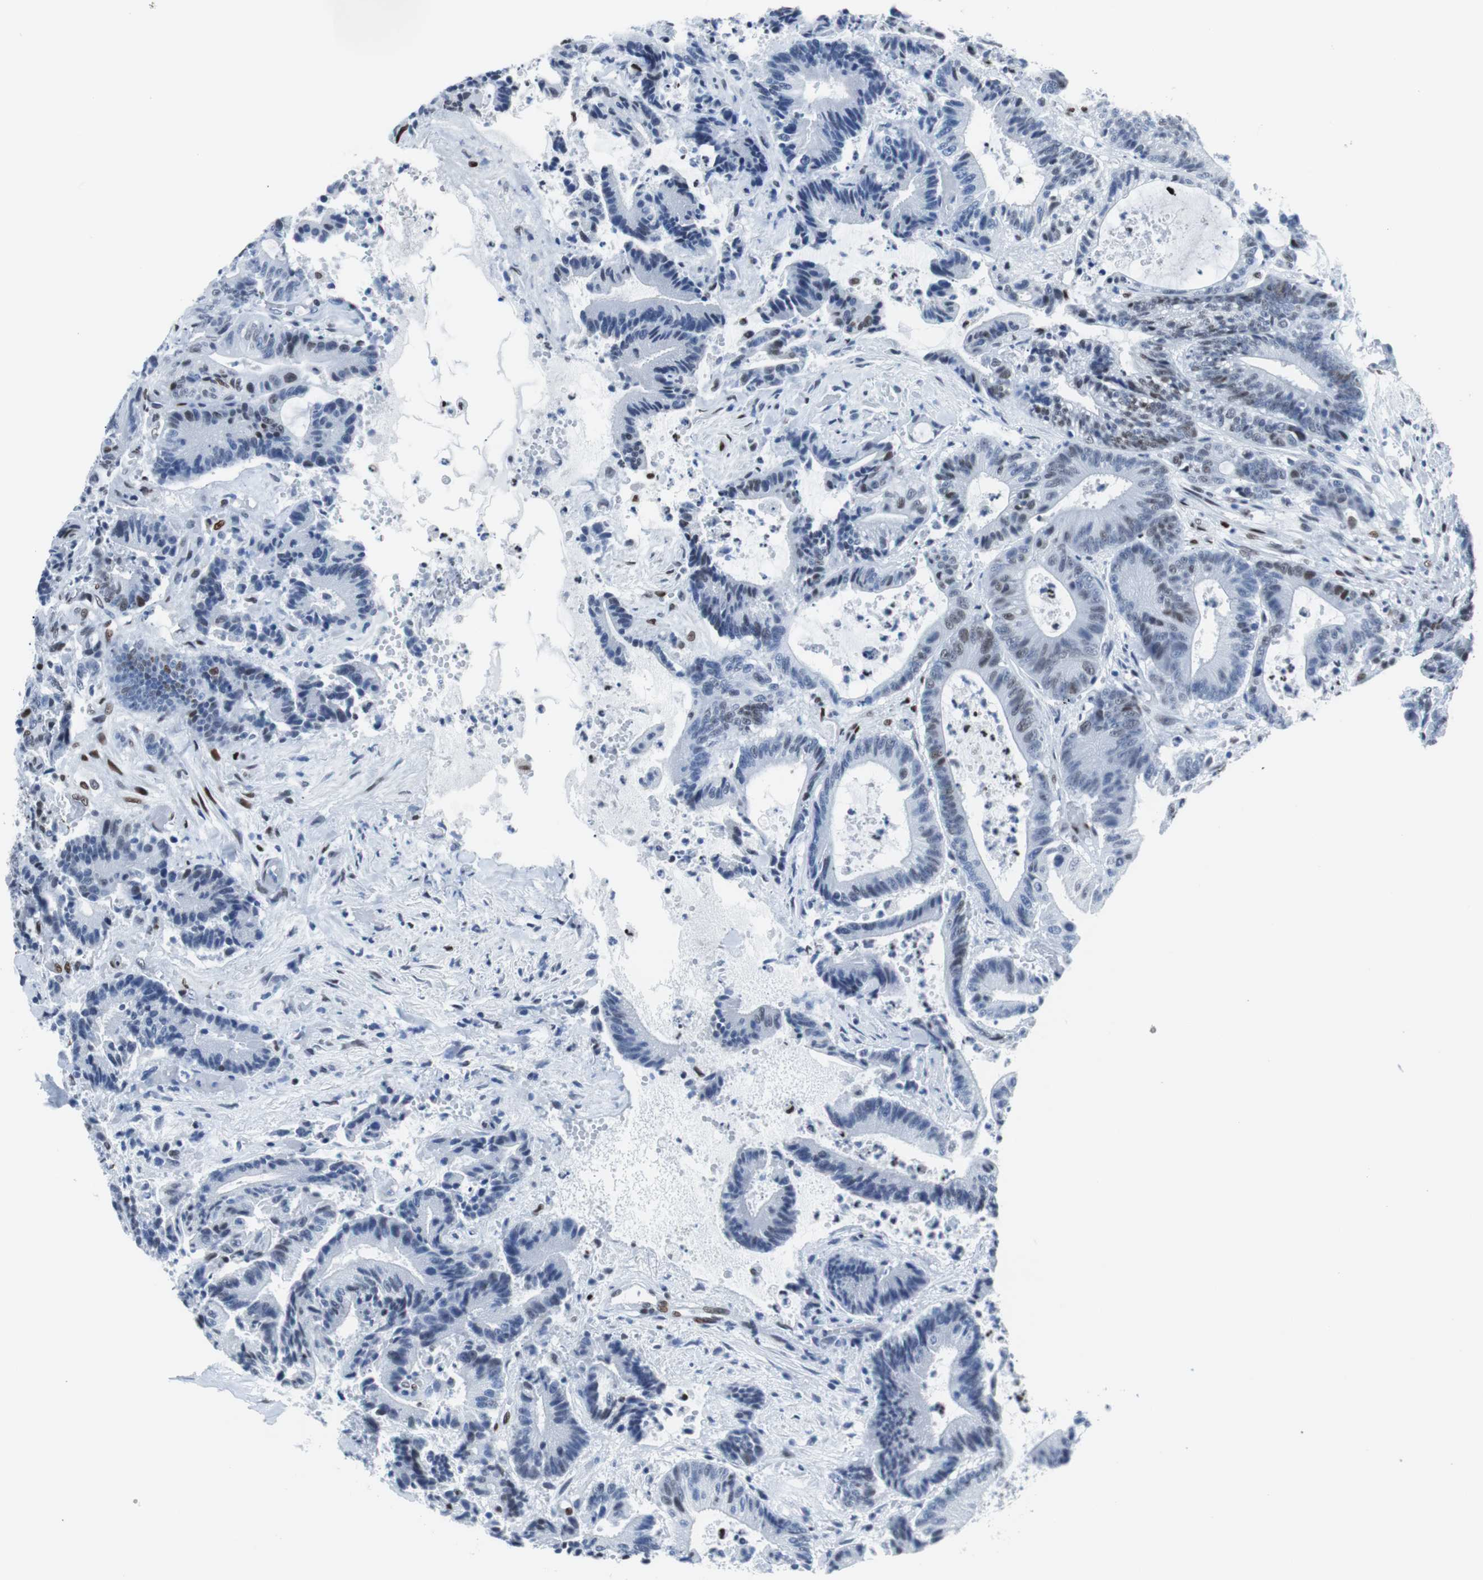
{"staining": {"intensity": "weak", "quantity": "25%-75%", "location": "nuclear"}, "tissue": "colorectal cancer", "cell_type": "Tumor cells", "image_type": "cancer", "snomed": [{"axis": "morphology", "description": "Adenocarcinoma, NOS"}, {"axis": "topography", "description": "Colon"}], "caption": "Colorectal cancer (adenocarcinoma) was stained to show a protein in brown. There is low levels of weak nuclear positivity in approximately 25%-75% of tumor cells.", "gene": "JUN", "patient": {"sex": "female", "age": 84}}